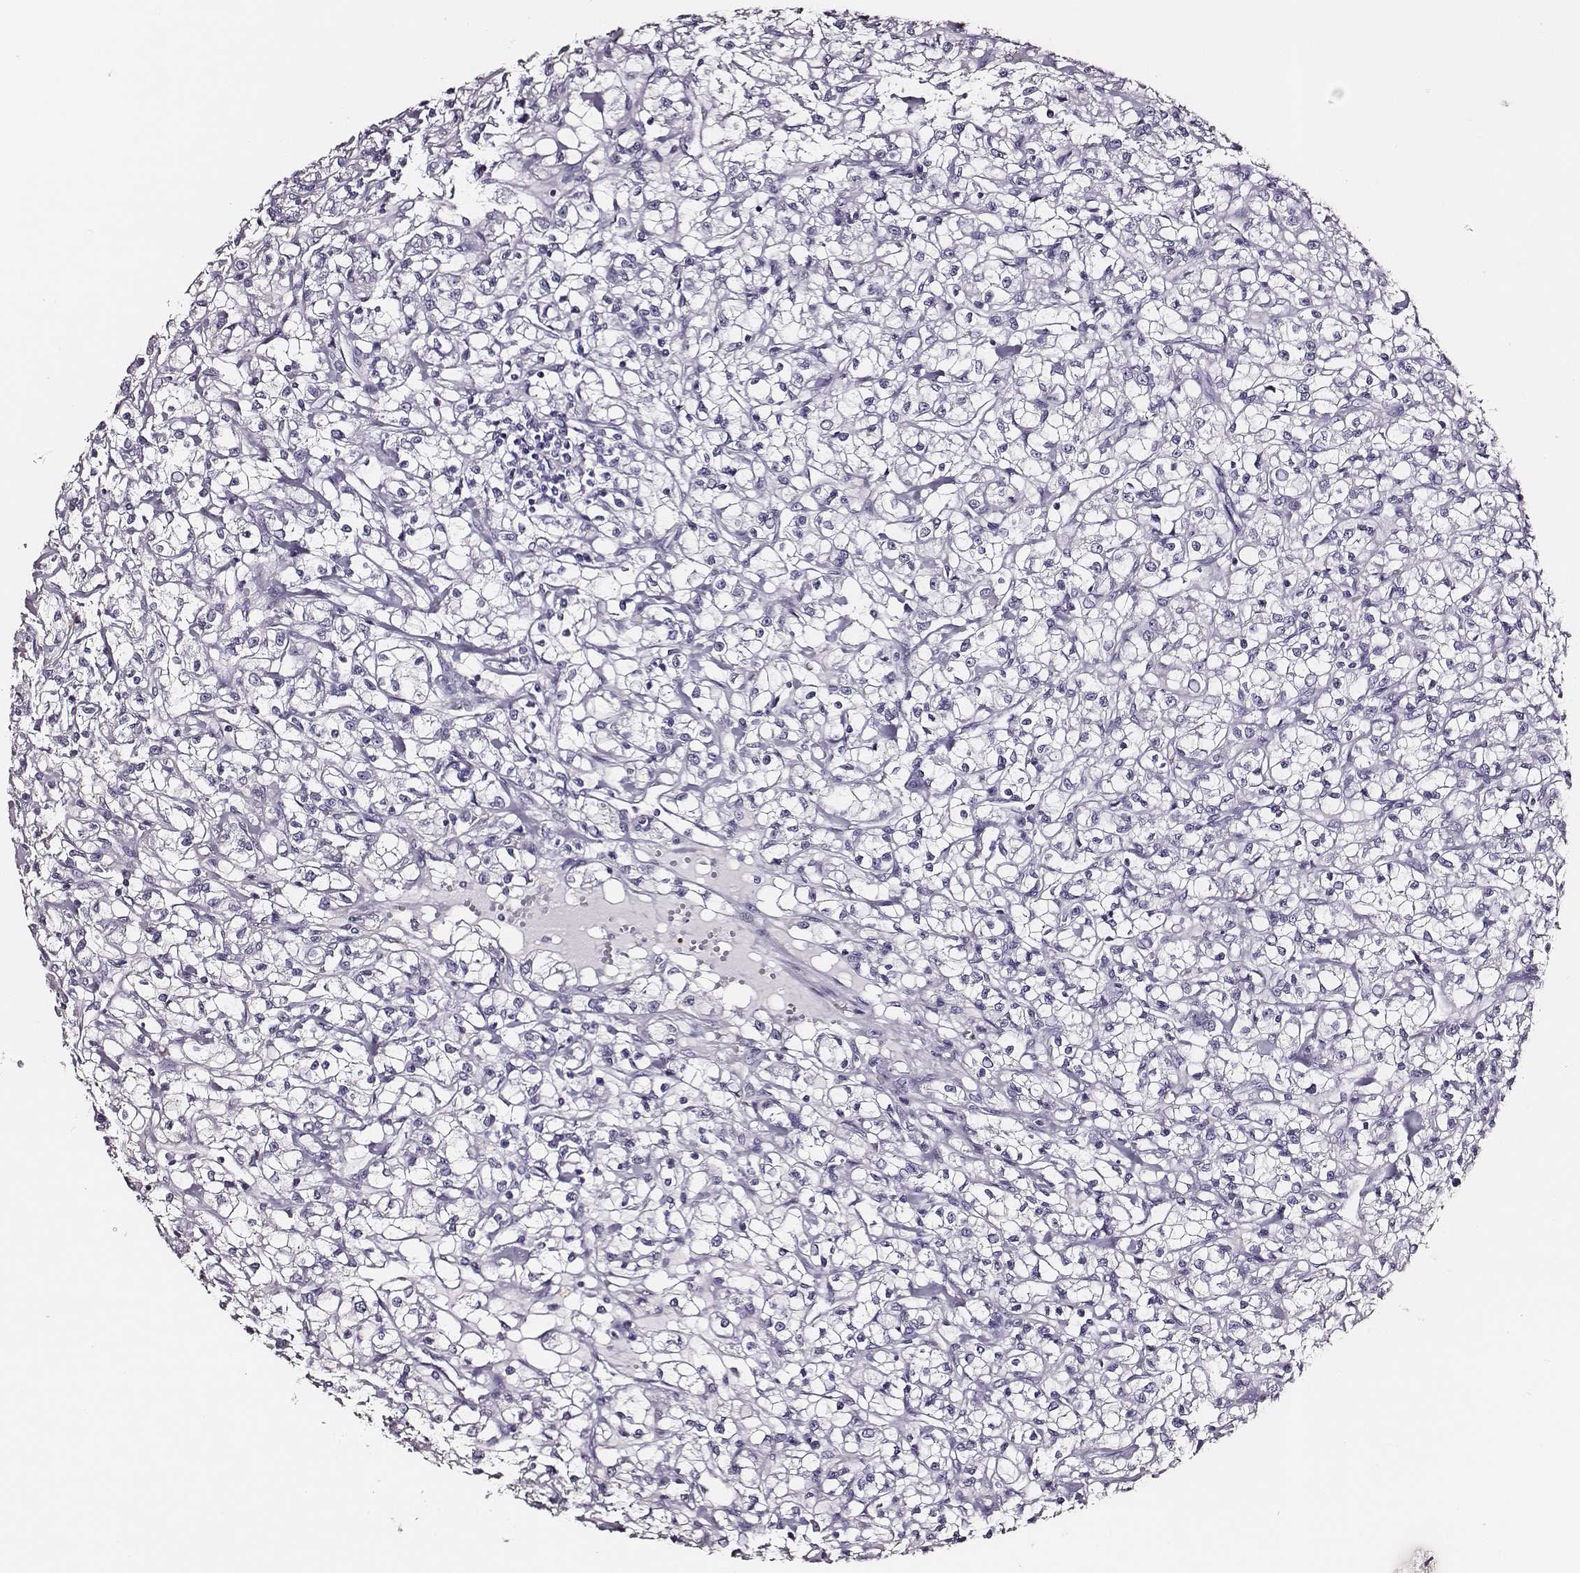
{"staining": {"intensity": "negative", "quantity": "none", "location": "none"}, "tissue": "renal cancer", "cell_type": "Tumor cells", "image_type": "cancer", "snomed": [{"axis": "morphology", "description": "Adenocarcinoma, NOS"}, {"axis": "topography", "description": "Kidney"}], "caption": "Tumor cells show no significant positivity in renal cancer (adenocarcinoma). (Immunohistochemistry (ihc), brightfield microscopy, high magnification).", "gene": "DPEP1", "patient": {"sex": "female", "age": 59}}